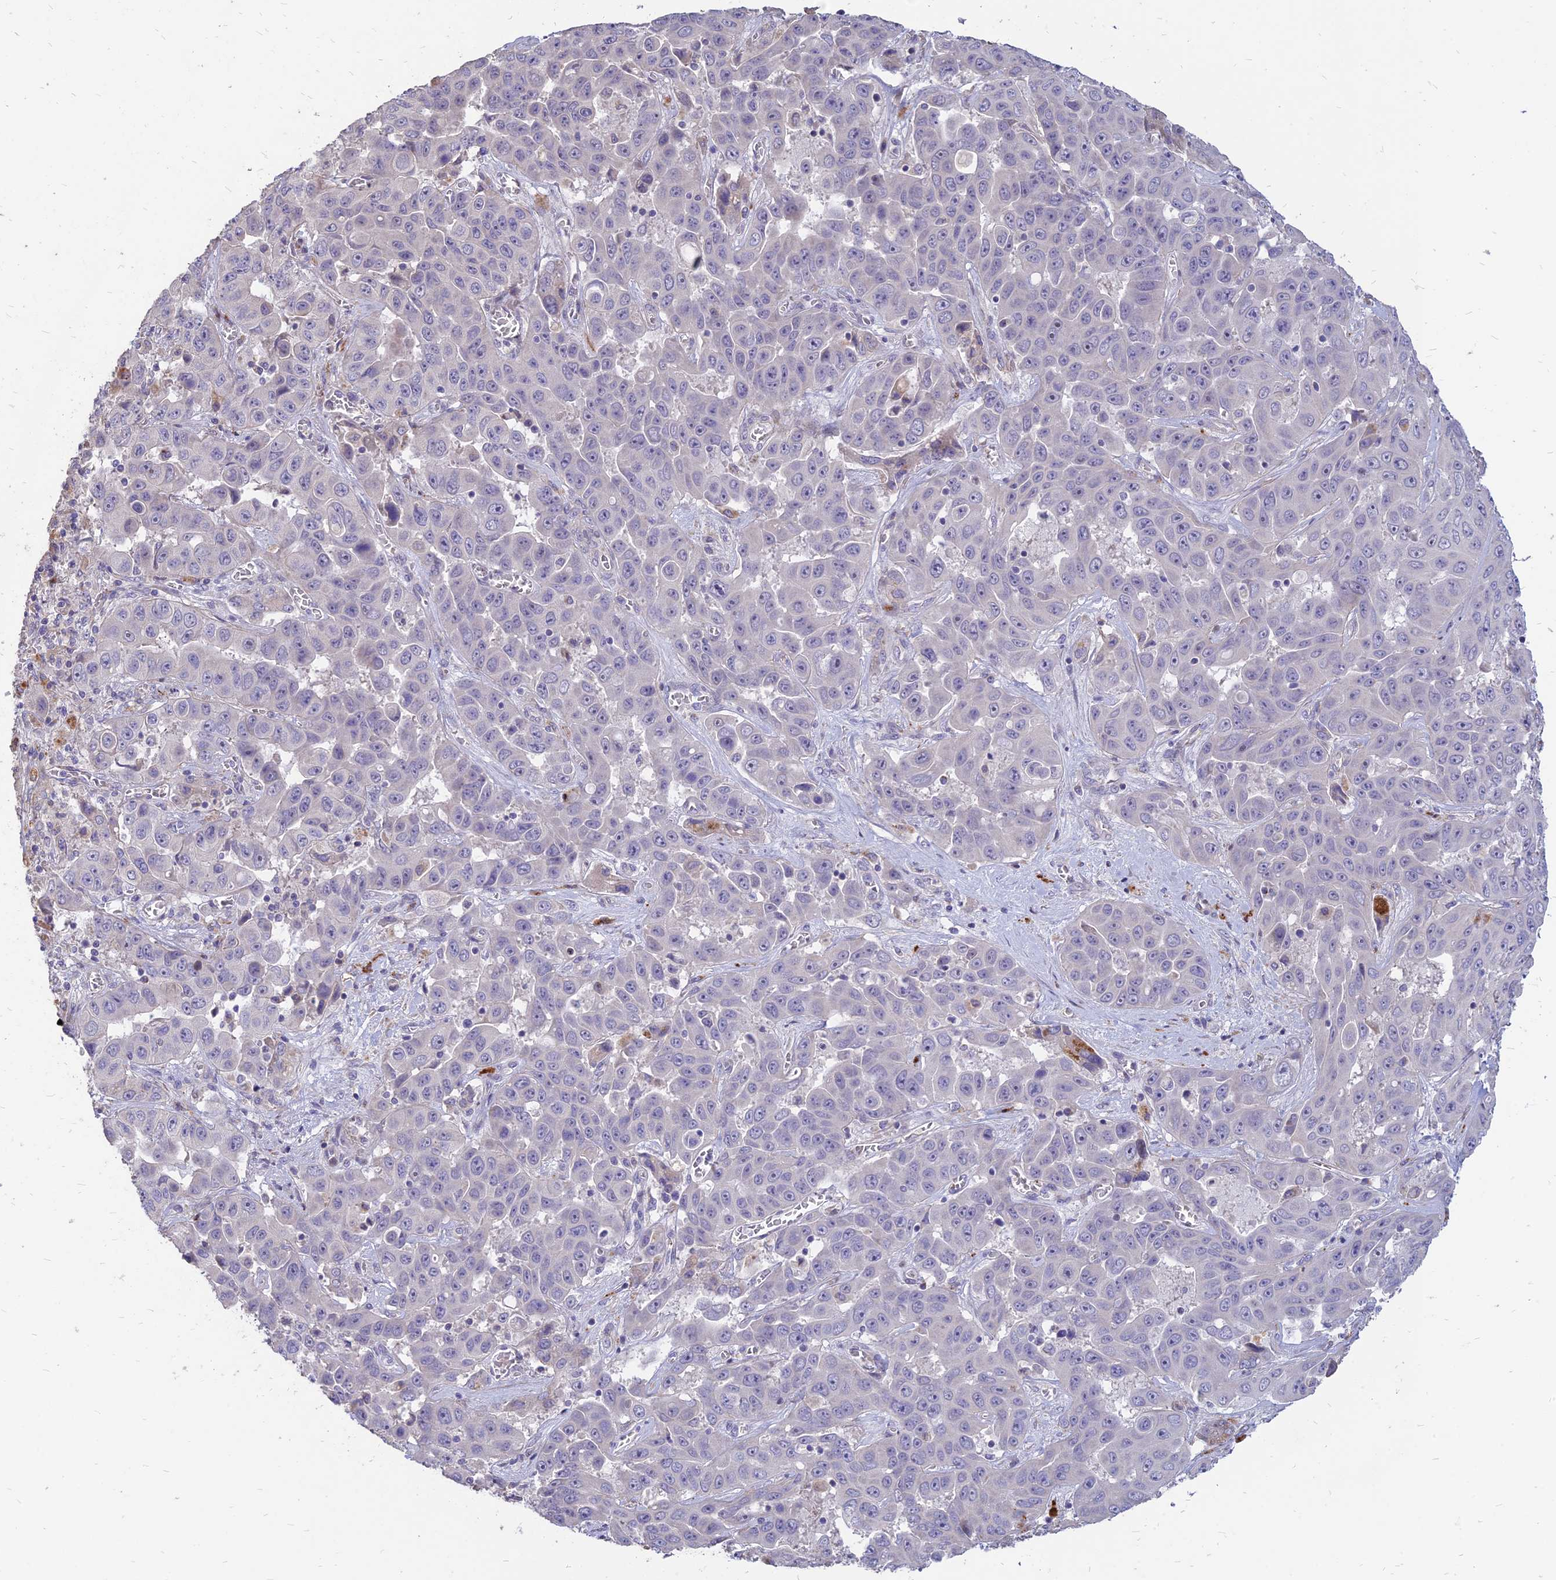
{"staining": {"intensity": "negative", "quantity": "none", "location": "none"}, "tissue": "liver cancer", "cell_type": "Tumor cells", "image_type": "cancer", "snomed": [{"axis": "morphology", "description": "Cholangiocarcinoma"}, {"axis": "topography", "description": "Liver"}], "caption": "Liver cholangiocarcinoma stained for a protein using immunohistochemistry displays no positivity tumor cells.", "gene": "ST3GAL6", "patient": {"sex": "female", "age": 52}}